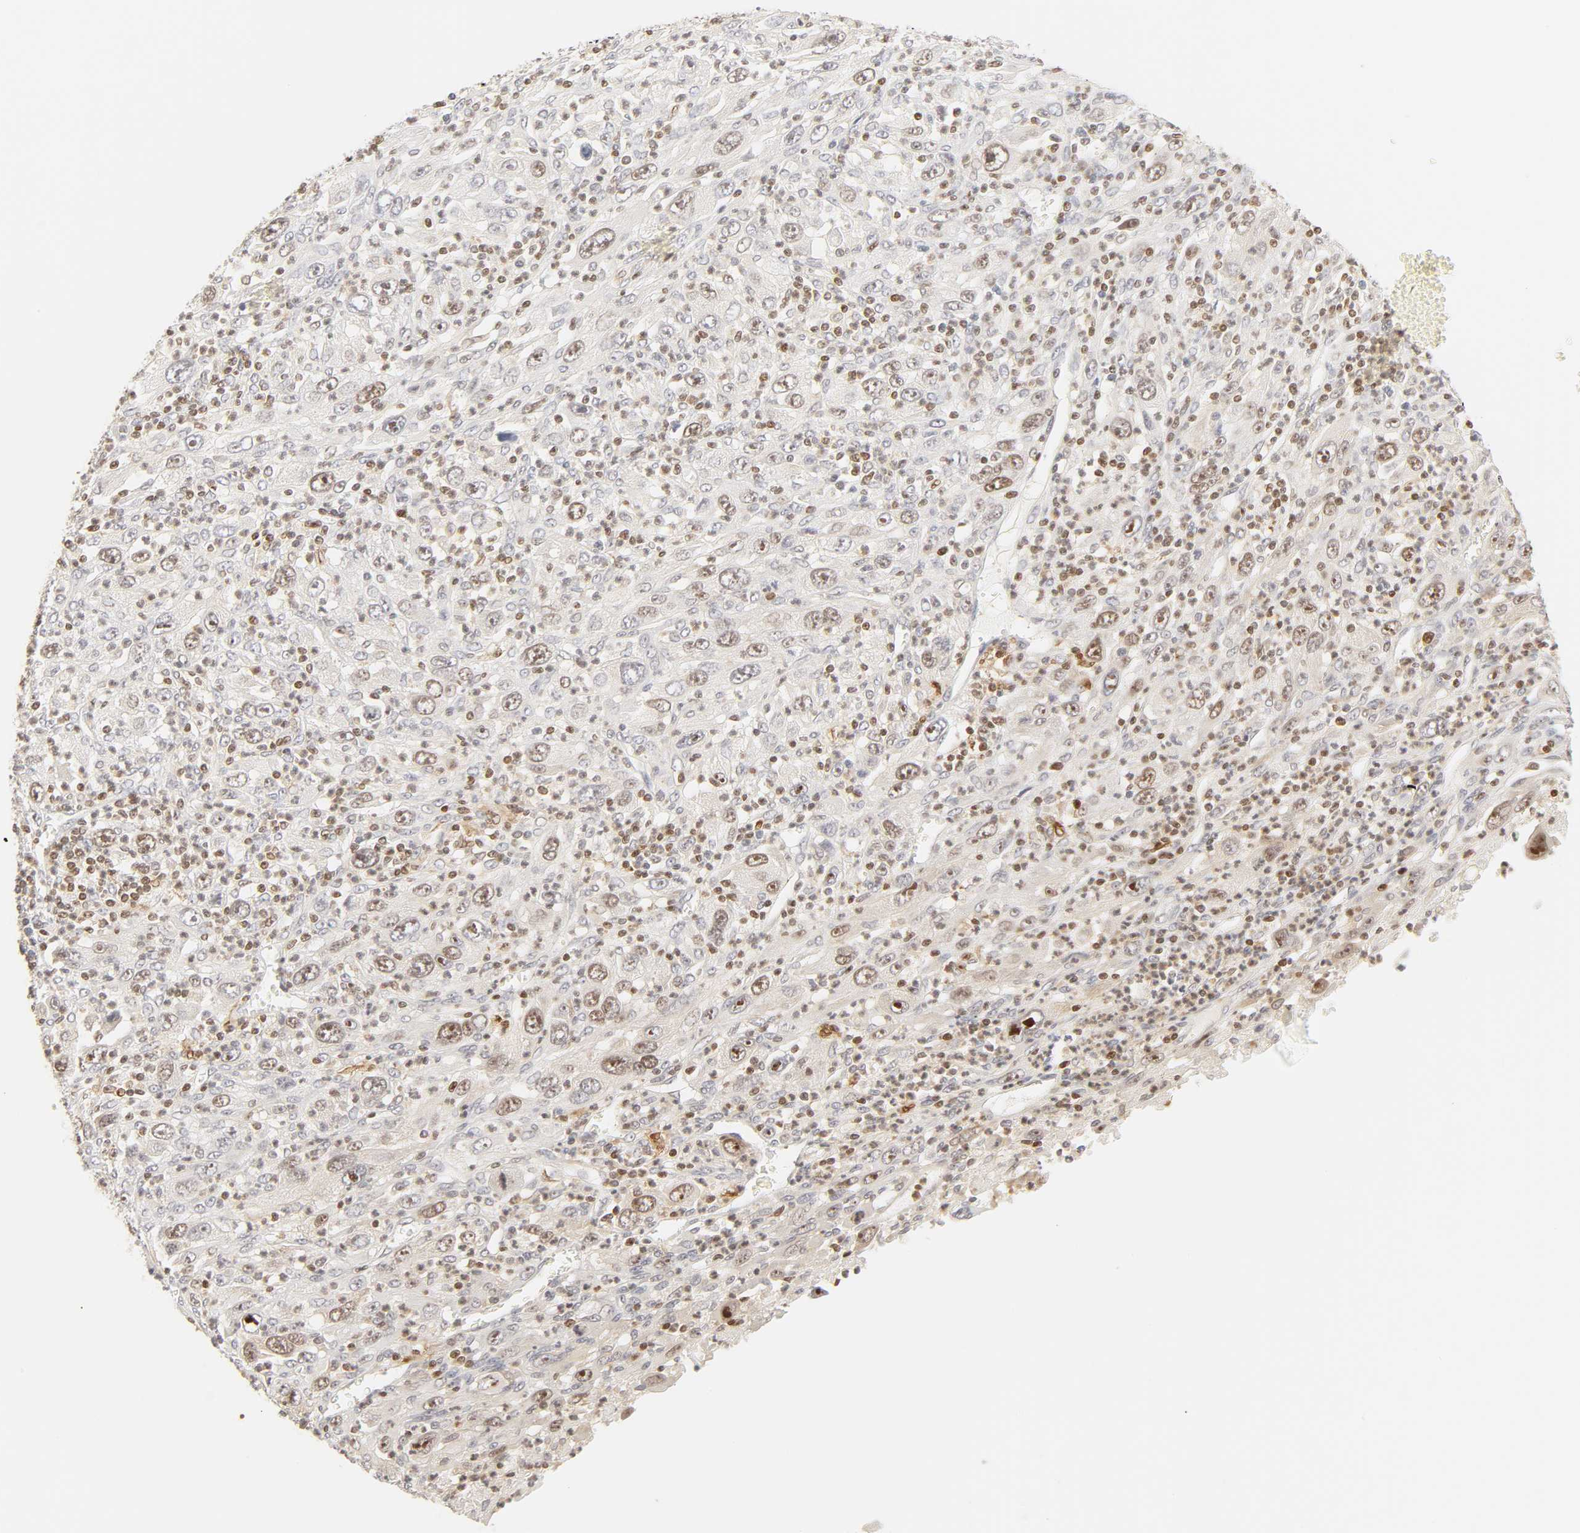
{"staining": {"intensity": "weak", "quantity": "<25%", "location": "cytoplasmic/membranous,nuclear"}, "tissue": "melanoma", "cell_type": "Tumor cells", "image_type": "cancer", "snomed": [{"axis": "morphology", "description": "Malignant melanoma, Metastatic site"}, {"axis": "topography", "description": "Skin"}], "caption": "Image shows no significant protein expression in tumor cells of malignant melanoma (metastatic site). (Brightfield microscopy of DAB IHC at high magnification).", "gene": "KIF2A", "patient": {"sex": "female", "age": 56}}